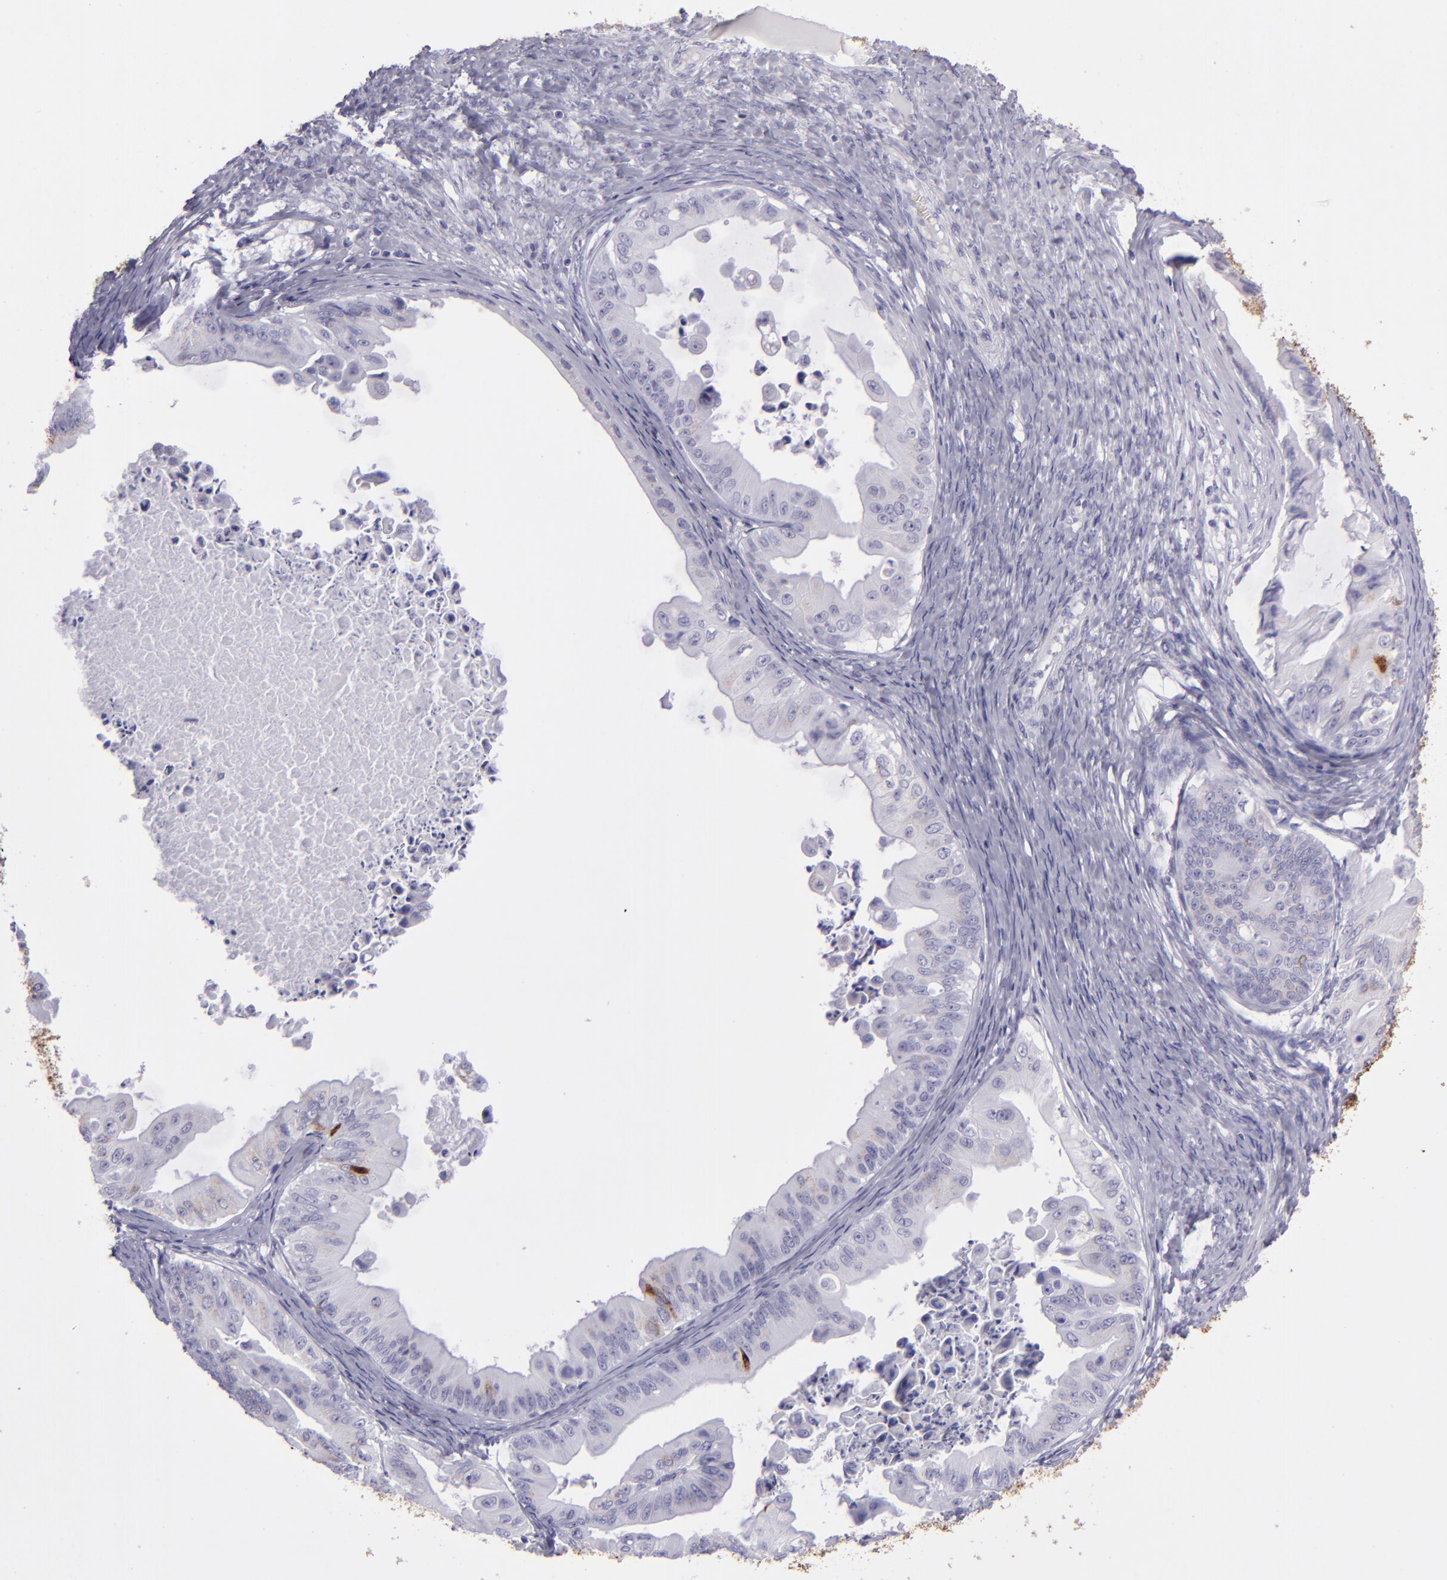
{"staining": {"intensity": "strong", "quantity": "<25%", "location": "cytoplasmic/membranous,nuclear"}, "tissue": "ovarian cancer", "cell_type": "Tumor cells", "image_type": "cancer", "snomed": [{"axis": "morphology", "description": "Cystadenocarcinoma, mucinous, NOS"}, {"axis": "topography", "description": "Ovary"}], "caption": "The histopathology image demonstrates staining of ovarian cancer, revealing strong cytoplasmic/membranous and nuclear protein positivity (brown color) within tumor cells.", "gene": "MUC5AC", "patient": {"sex": "female", "age": 37}}